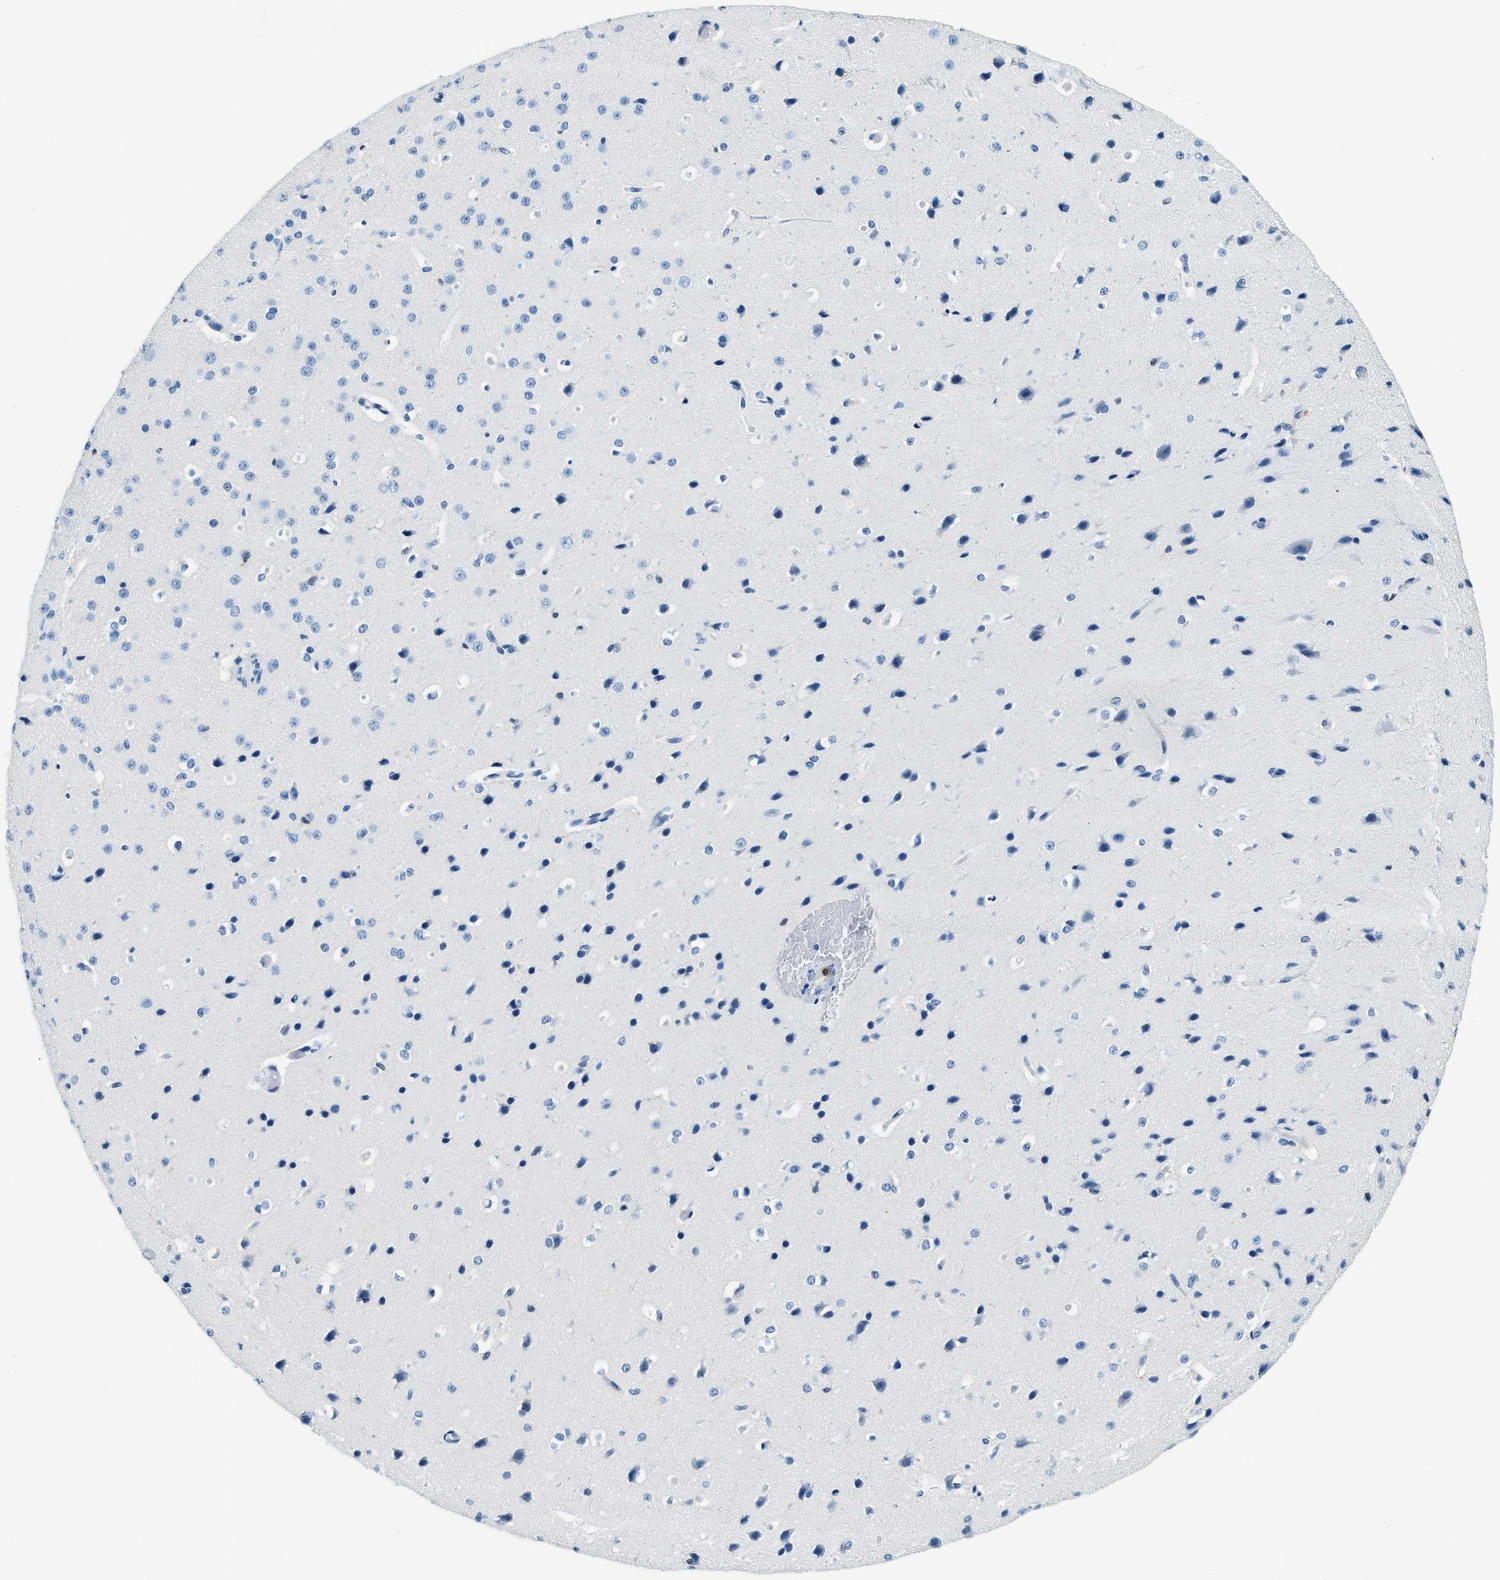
{"staining": {"intensity": "negative", "quantity": "none", "location": "none"}, "tissue": "cerebral cortex", "cell_type": "Endothelial cells", "image_type": "normal", "snomed": [{"axis": "morphology", "description": "Normal tissue, NOS"}, {"axis": "morphology", "description": "Developmental malformation"}, {"axis": "topography", "description": "Cerebral cortex"}], "caption": "Endothelial cells are negative for brown protein staining in normal cerebral cortex. The staining was performed using DAB (3,3'-diaminobenzidine) to visualize the protein expression in brown, while the nuclei were stained in blue with hematoxylin (Magnification: 20x).", "gene": "CAPG", "patient": {"sex": "female", "age": 30}}